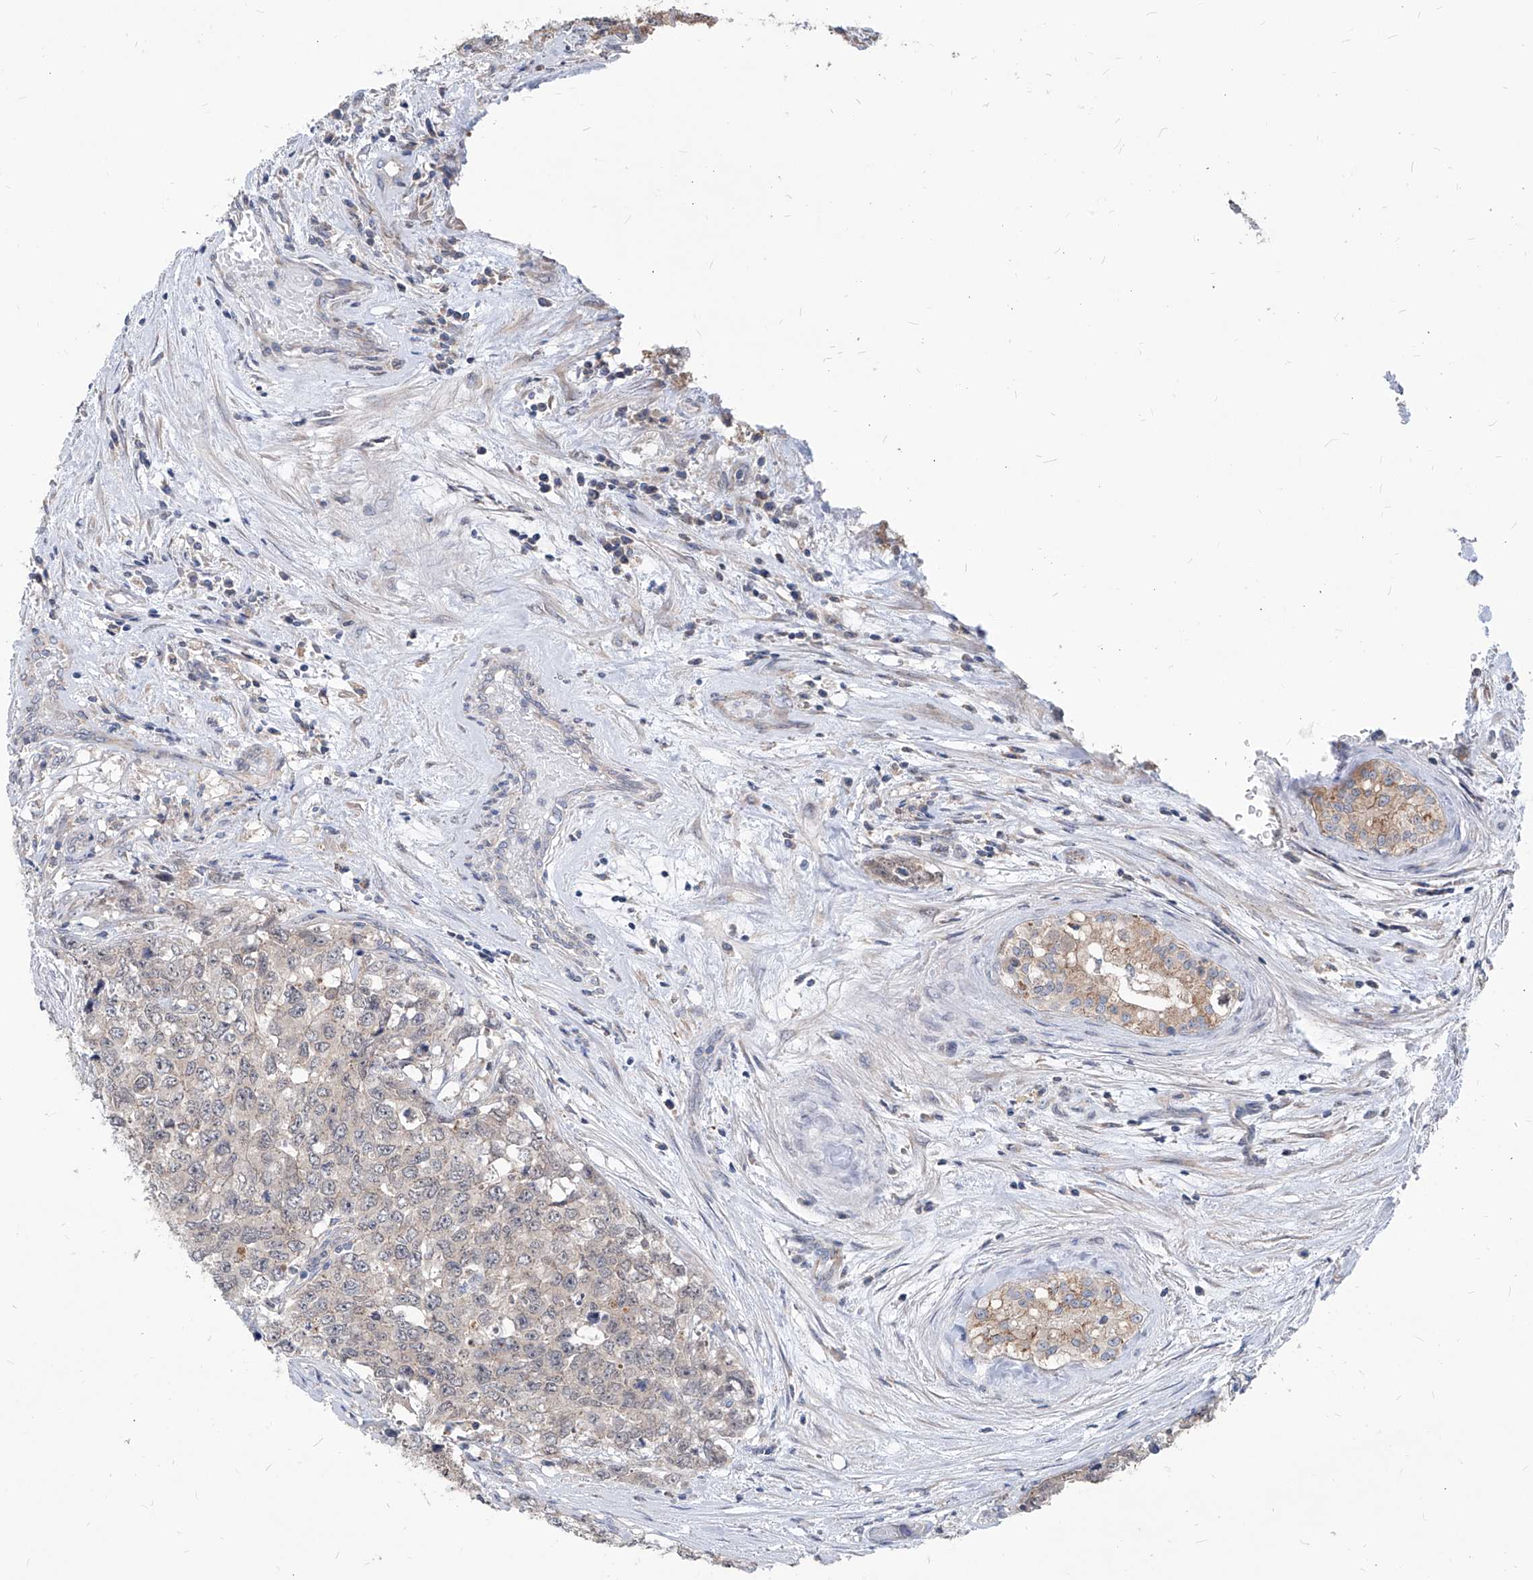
{"staining": {"intensity": "weak", "quantity": "<25%", "location": "cytoplasmic/membranous"}, "tissue": "testis cancer", "cell_type": "Tumor cells", "image_type": "cancer", "snomed": [{"axis": "morphology", "description": "Carcinoma, Embryonal, NOS"}, {"axis": "topography", "description": "Testis"}], "caption": "Testis cancer was stained to show a protein in brown. There is no significant expression in tumor cells.", "gene": "AGPS", "patient": {"sex": "male", "age": 28}}